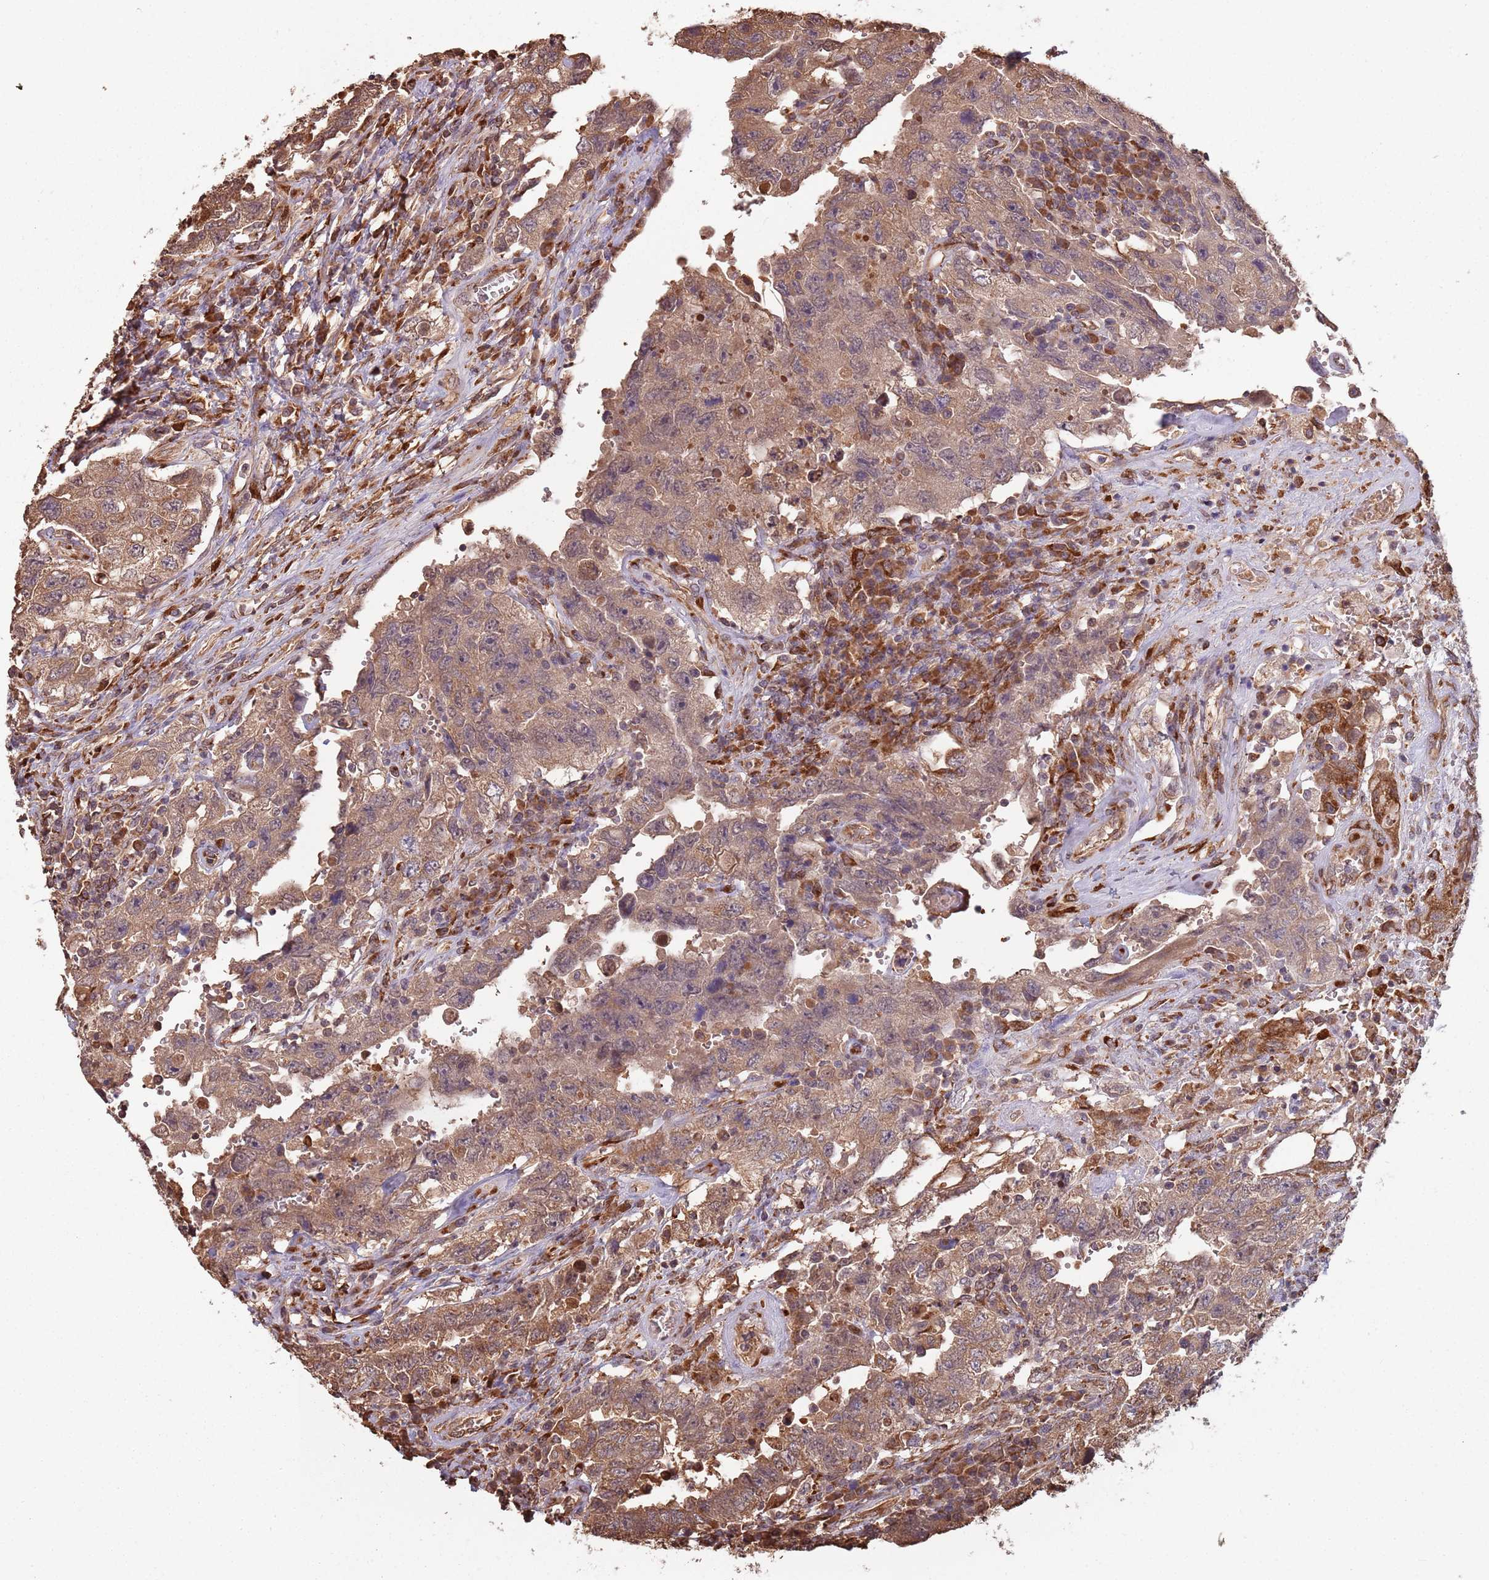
{"staining": {"intensity": "moderate", "quantity": ">75%", "location": "cytoplasmic/membranous"}, "tissue": "testis cancer", "cell_type": "Tumor cells", "image_type": "cancer", "snomed": [{"axis": "morphology", "description": "Carcinoma, Embryonal, NOS"}, {"axis": "topography", "description": "Testis"}], "caption": "Testis cancer stained with a brown dye shows moderate cytoplasmic/membranous positive expression in approximately >75% of tumor cells.", "gene": "COG4", "patient": {"sex": "male", "age": 26}}